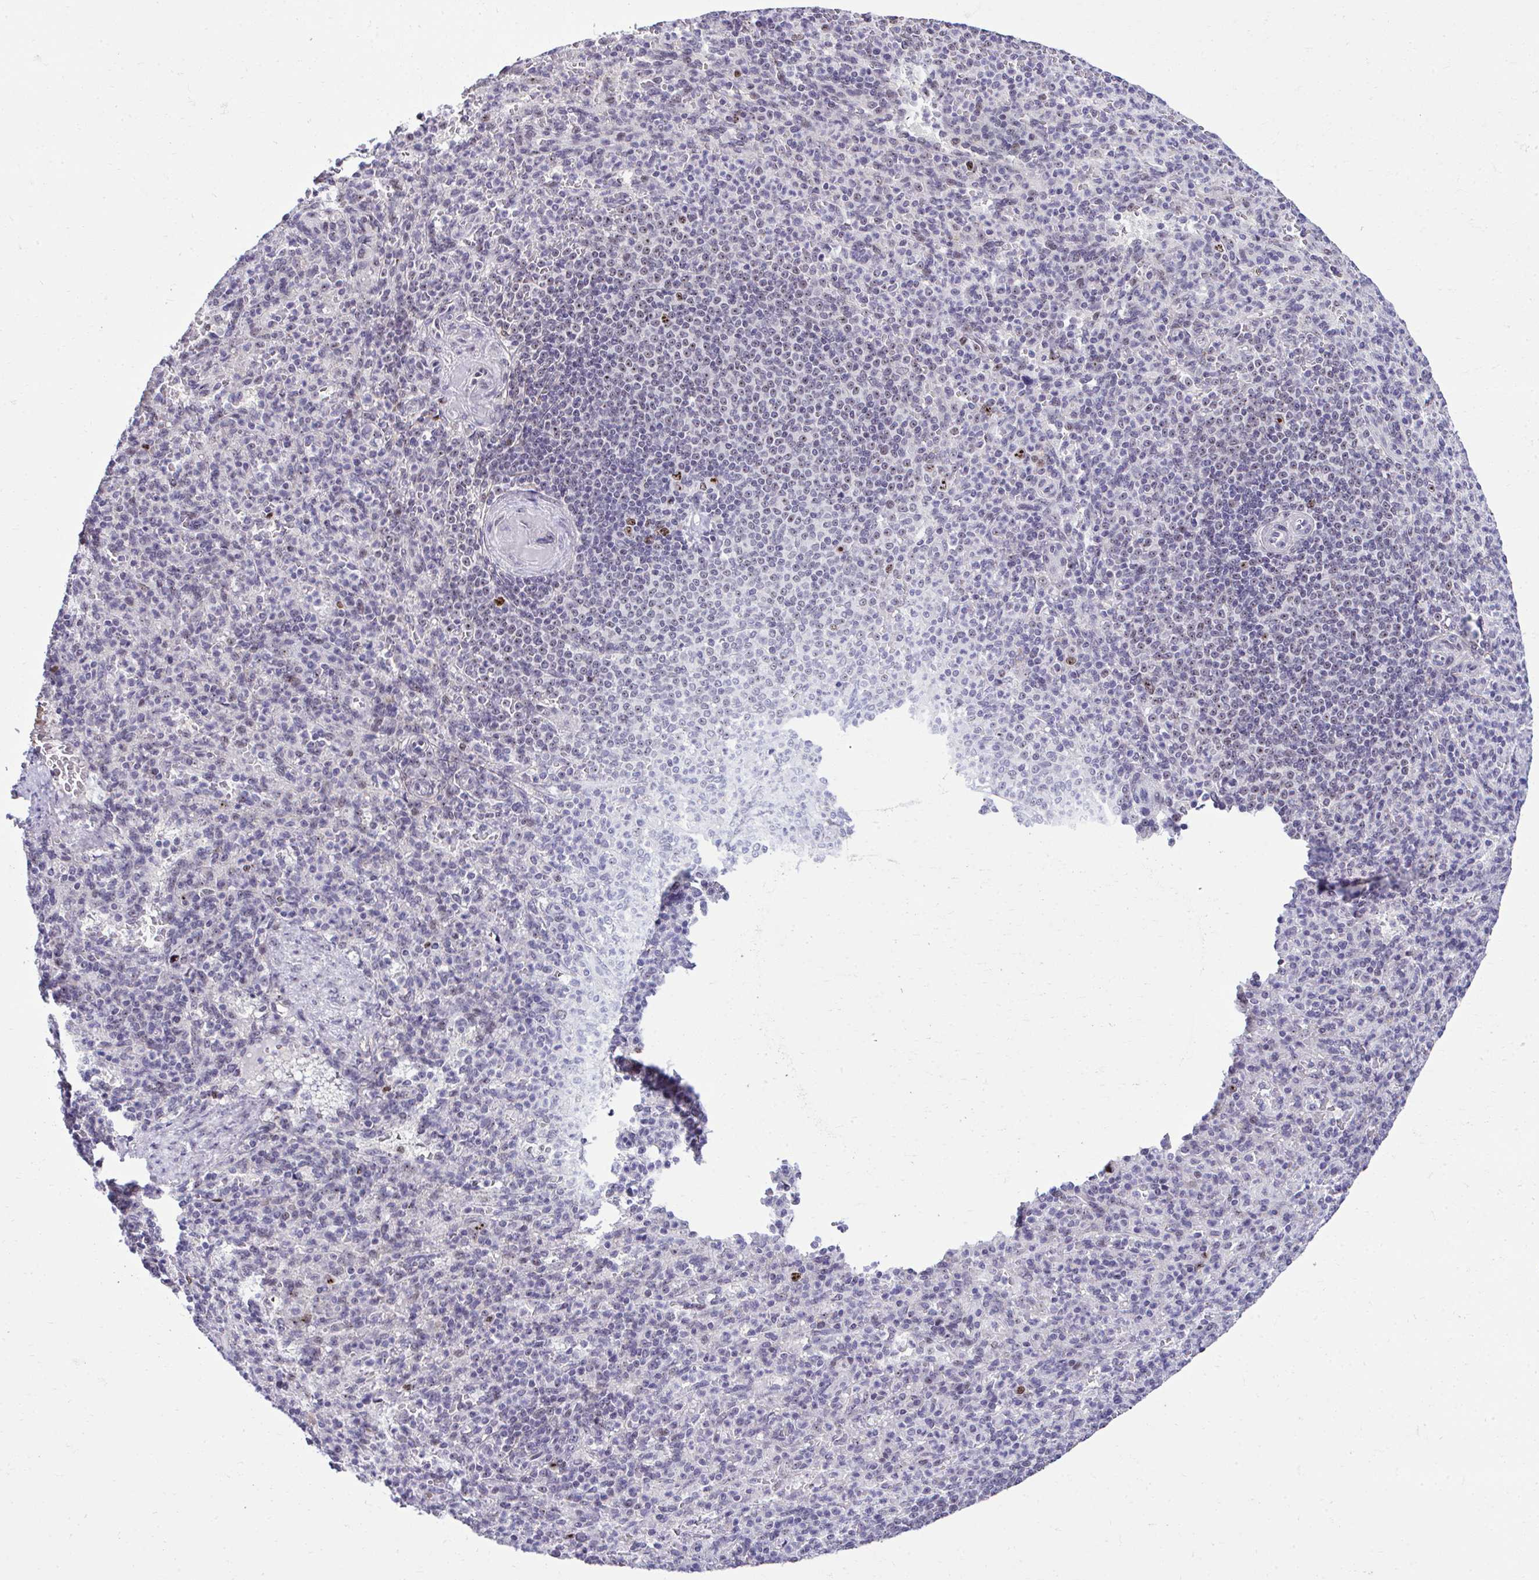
{"staining": {"intensity": "strong", "quantity": "<25%", "location": "nuclear"}, "tissue": "spleen", "cell_type": "Cells in red pulp", "image_type": "normal", "snomed": [{"axis": "morphology", "description": "Normal tissue, NOS"}, {"axis": "topography", "description": "Spleen"}], "caption": "Protein staining of benign spleen demonstrates strong nuclear staining in about <25% of cells in red pulp. (Brightfield microscopy of DAB IHC at high magnification).", "gene": "CEP72", "patient": {"sex": "female", "age": 74}}